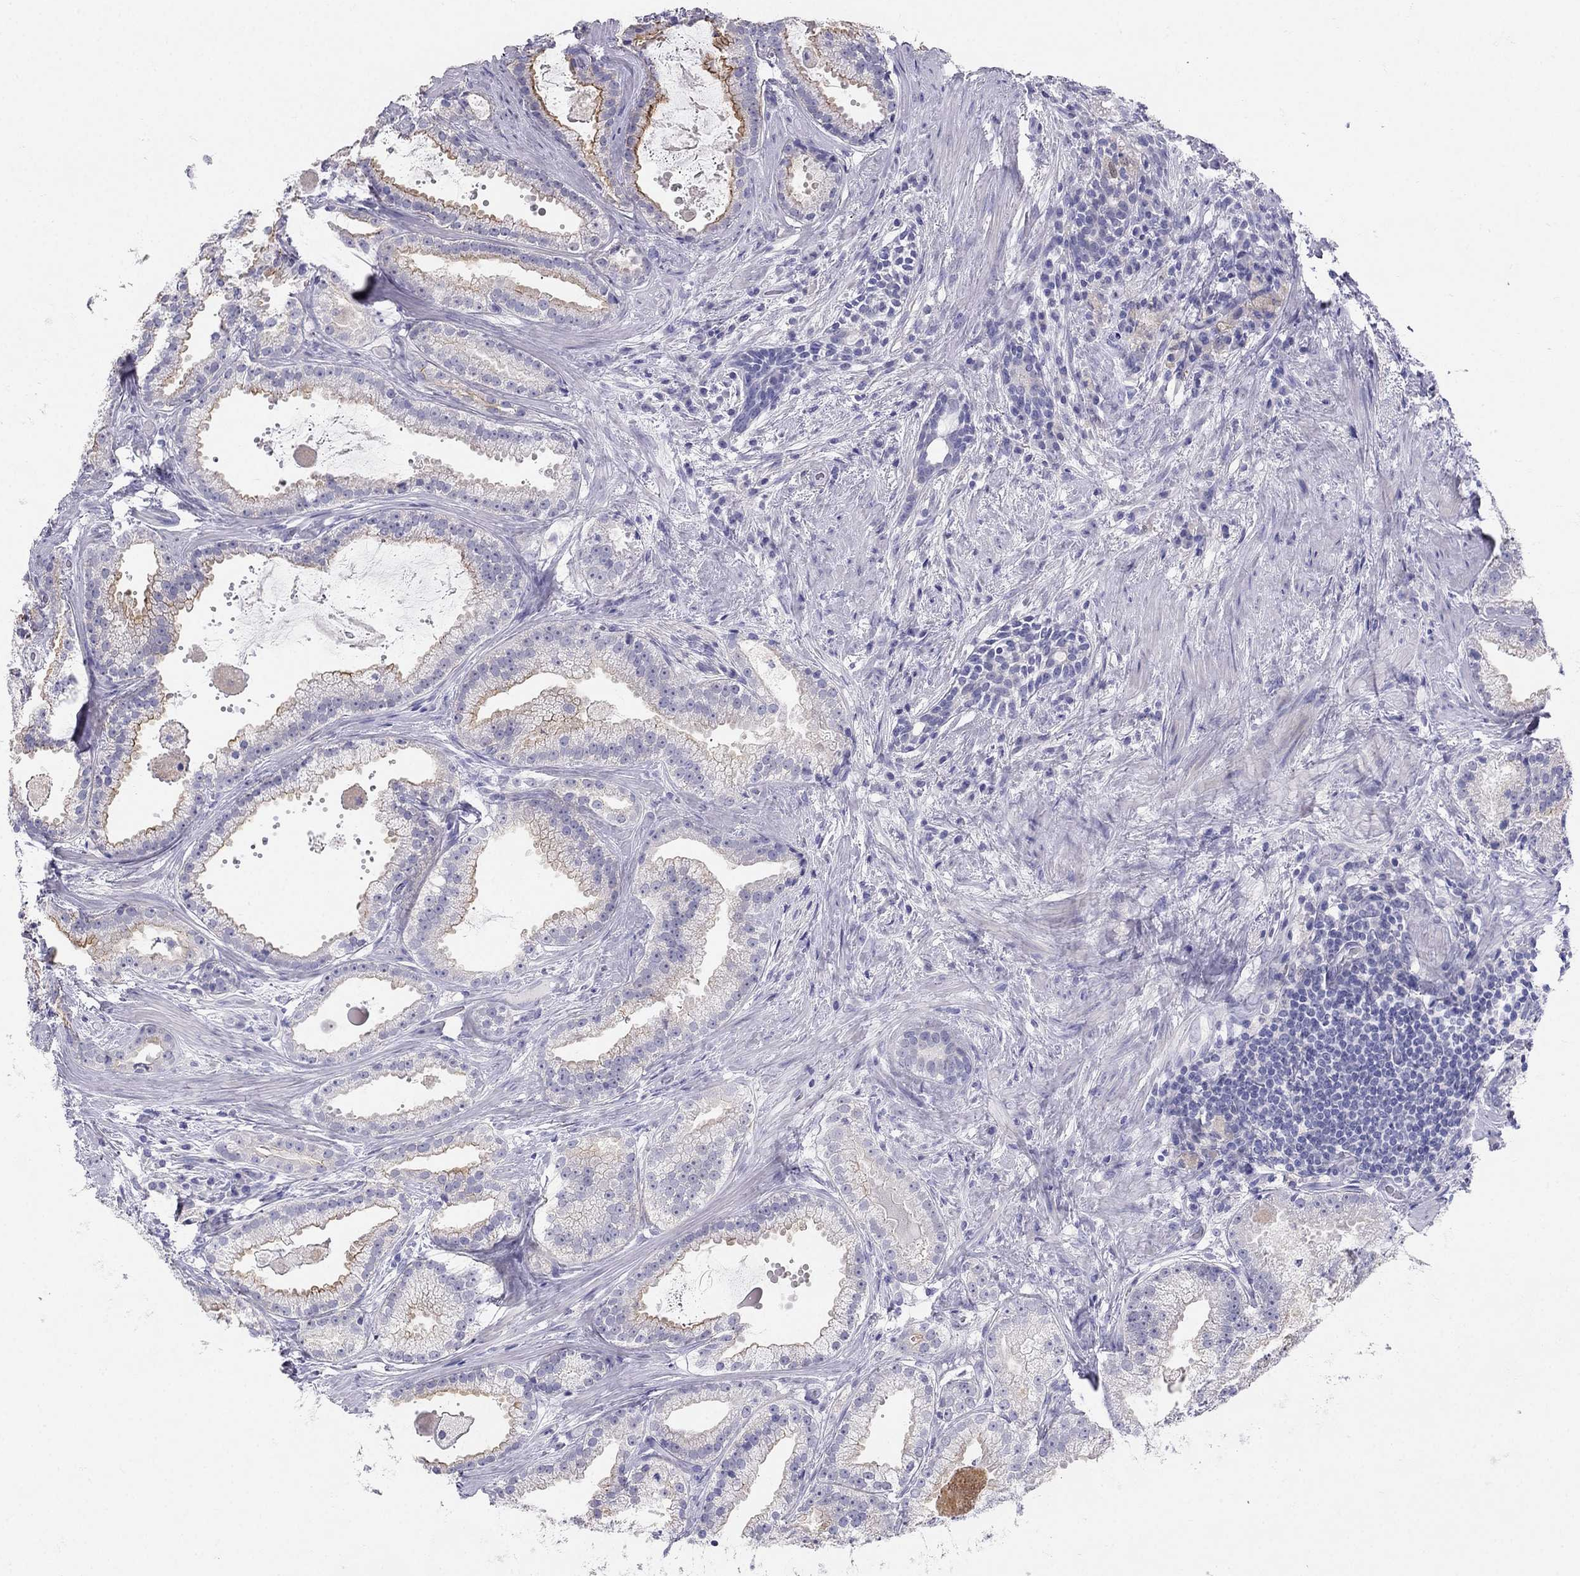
{"staining": {"intensity": "strong", "quantity": "<25%", "location": "cytoplasmic/membranous"}, "tissue": "prostate cancer", "cell_type": "Tumor cells", "image_type": "cancer", "snomed": [{"axis": "morphology", "description": "Adenocarcinoma, NOS"}, {"axis": "morphology", "description": "Adenocarcinoma, High grade"}, {"axis": "topography", "description": "Prostate"}], "caption": "Immunohistochemistry micrograph of neoplastic tissue: human prostate adenocarcinoma (high-grade) stained using immunohistochemistry (IHC) exhibits medium levels of strong protein expression localized specifically in the cytoplasmic/membranous of tumor cells, appearing as a cytoplasmic/membranous brown color.", "gene": "RFLNA", "patient": {"sex": "male", "age": 64}}